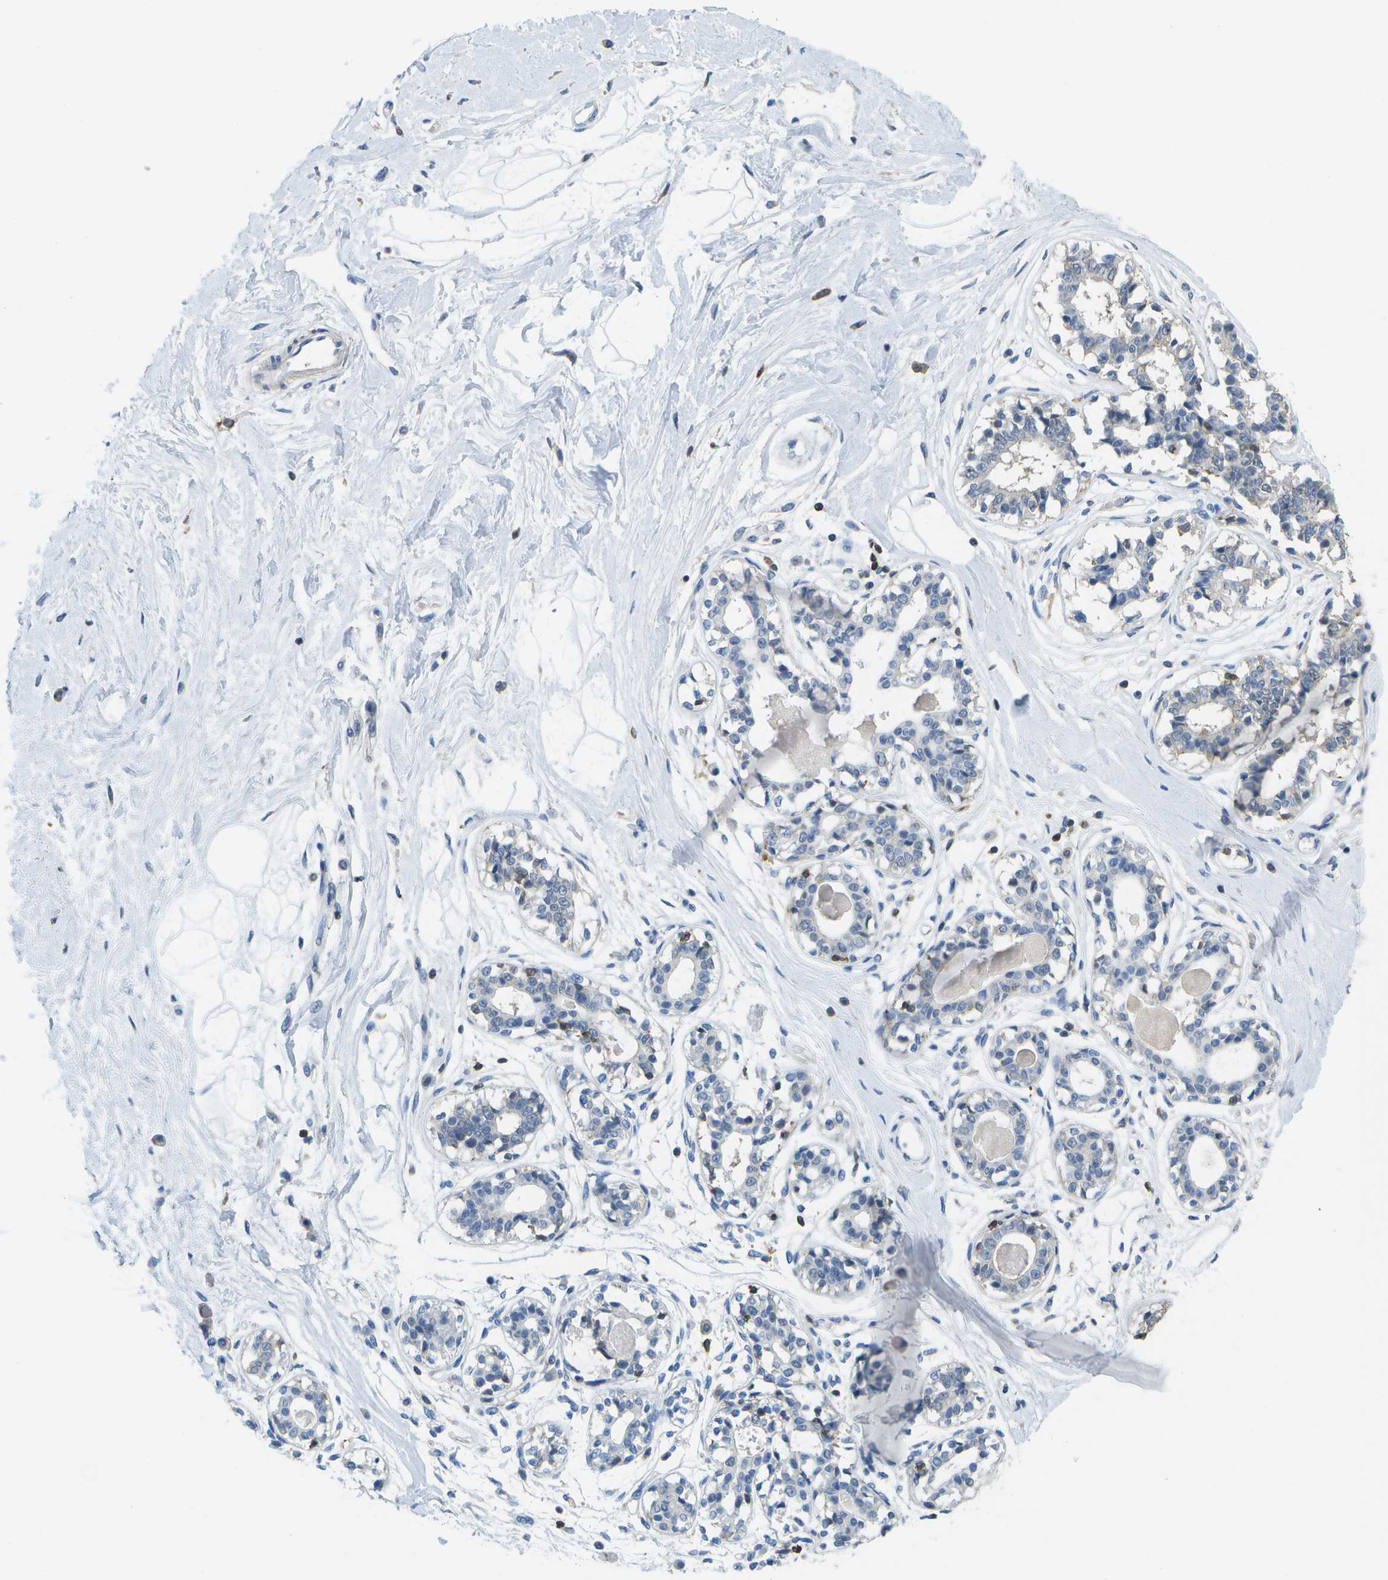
{"staining": {"intensity": "negative", "quantity": "none", "location": "none"}, "tissue": "breast", "cell_type": "Adipocytes", "image_type": "normal", "snomed": [{"axis": "morphology", "description": "Normal tissue, NOS"}, {"axis": "topography", "description": "Breast"}], "caption": "IHC image of unremarkable human breast stained for a protein (brown), which exhibits no positivity in adipocytes.", "gene": "RCSD1", "patient": {"sex": "female", "age": 45}}